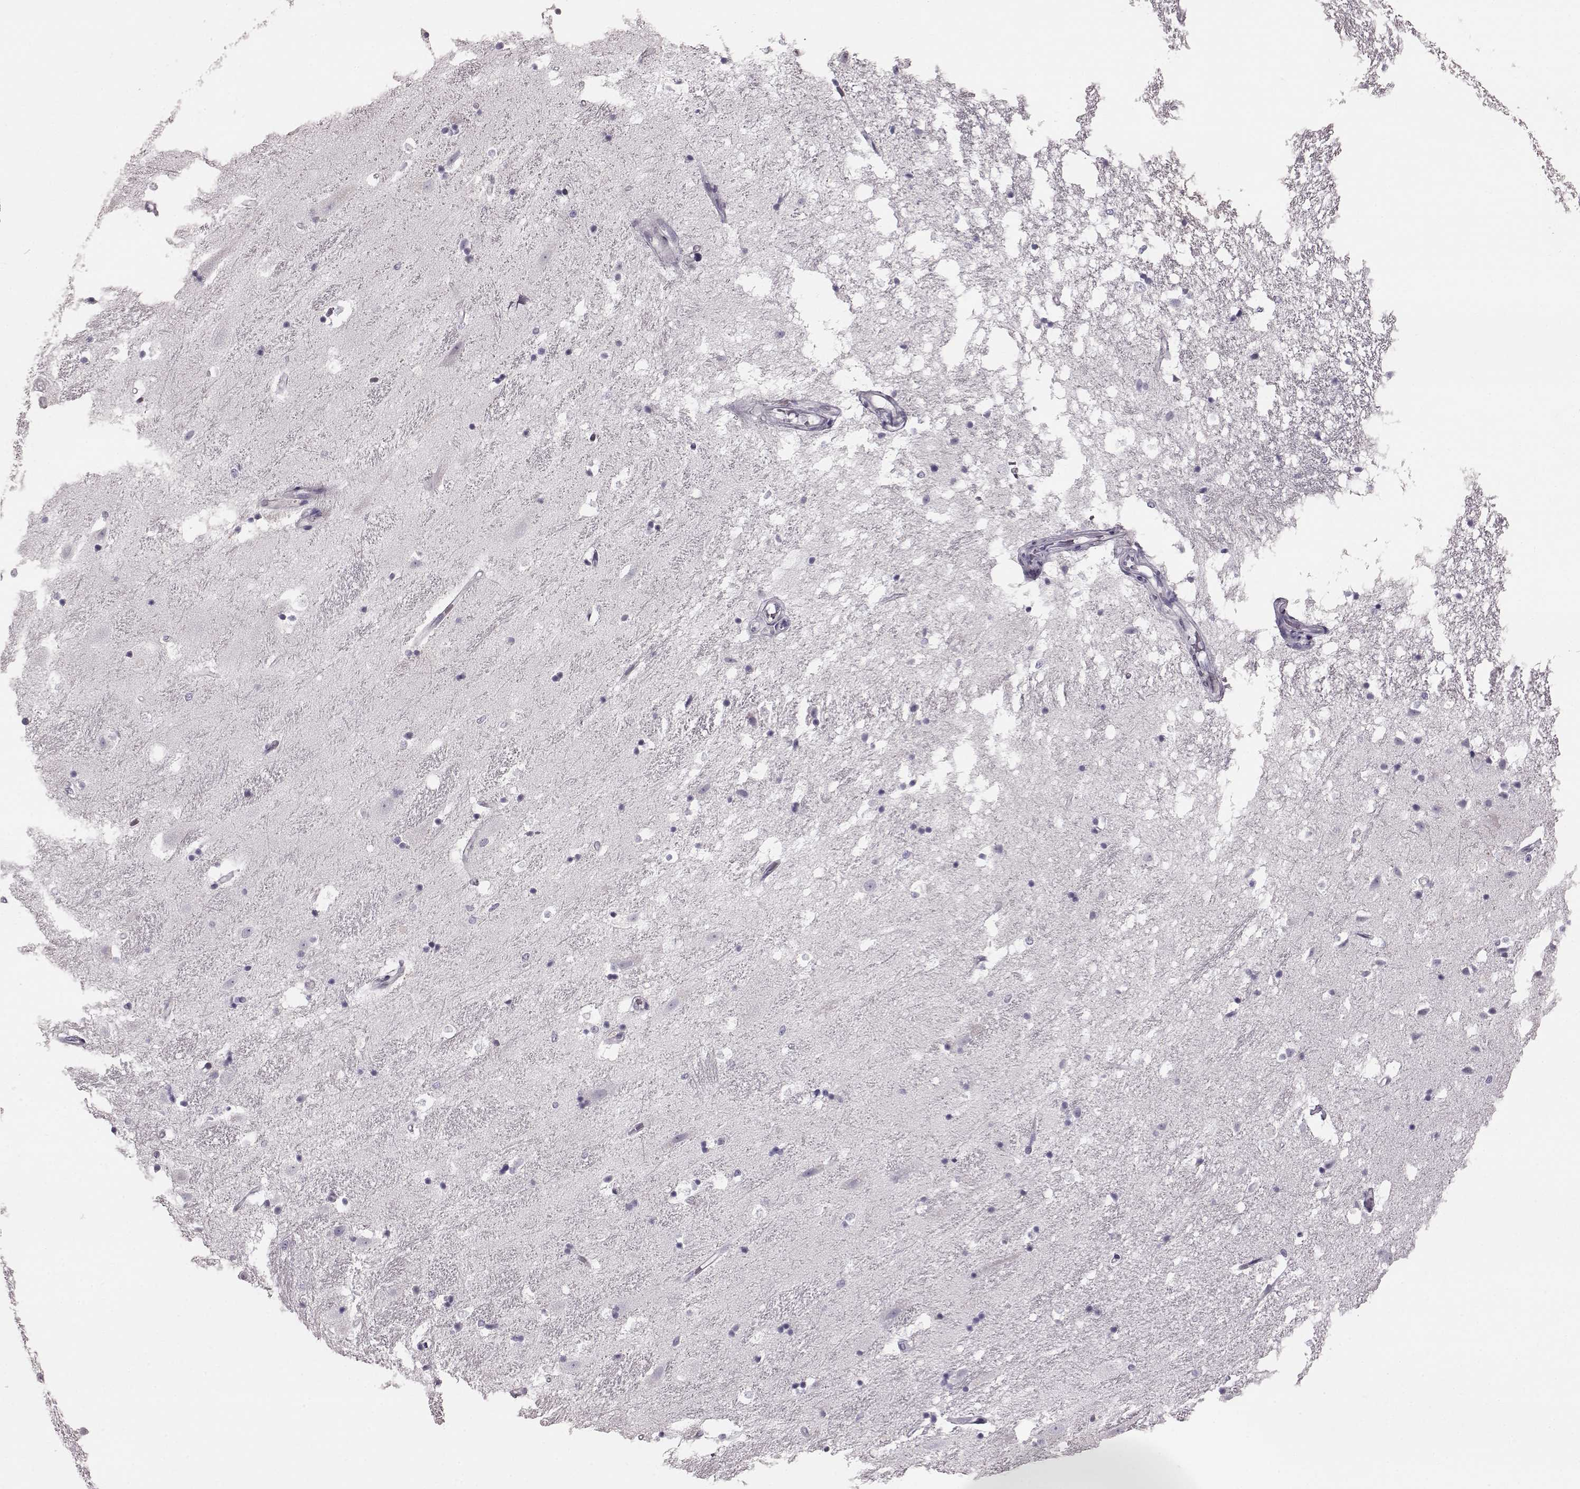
{"staining": {"intensity": "negative", "quantity": "none", "location": "none"}, "tissue": "hippocampus", "cell_type": "Glial cells", "image_type": "normal", "snomed": [{"axis": "morphology", "description": "Normal tissue, NOS"}, {"axis": "topography", "description": "Hippocampus"}], "caption": "Immunohistochemistry (IHC) micrograph of benign hippocampus stained for a protein (brown), which displays no positivity in glial cells. (DAB (3,3'-diaminobenzidine) immunohistochemistry (IHC), high magnification).", "gene": "TCHHL1", "patient": {"sex": "male", "age": 49}}